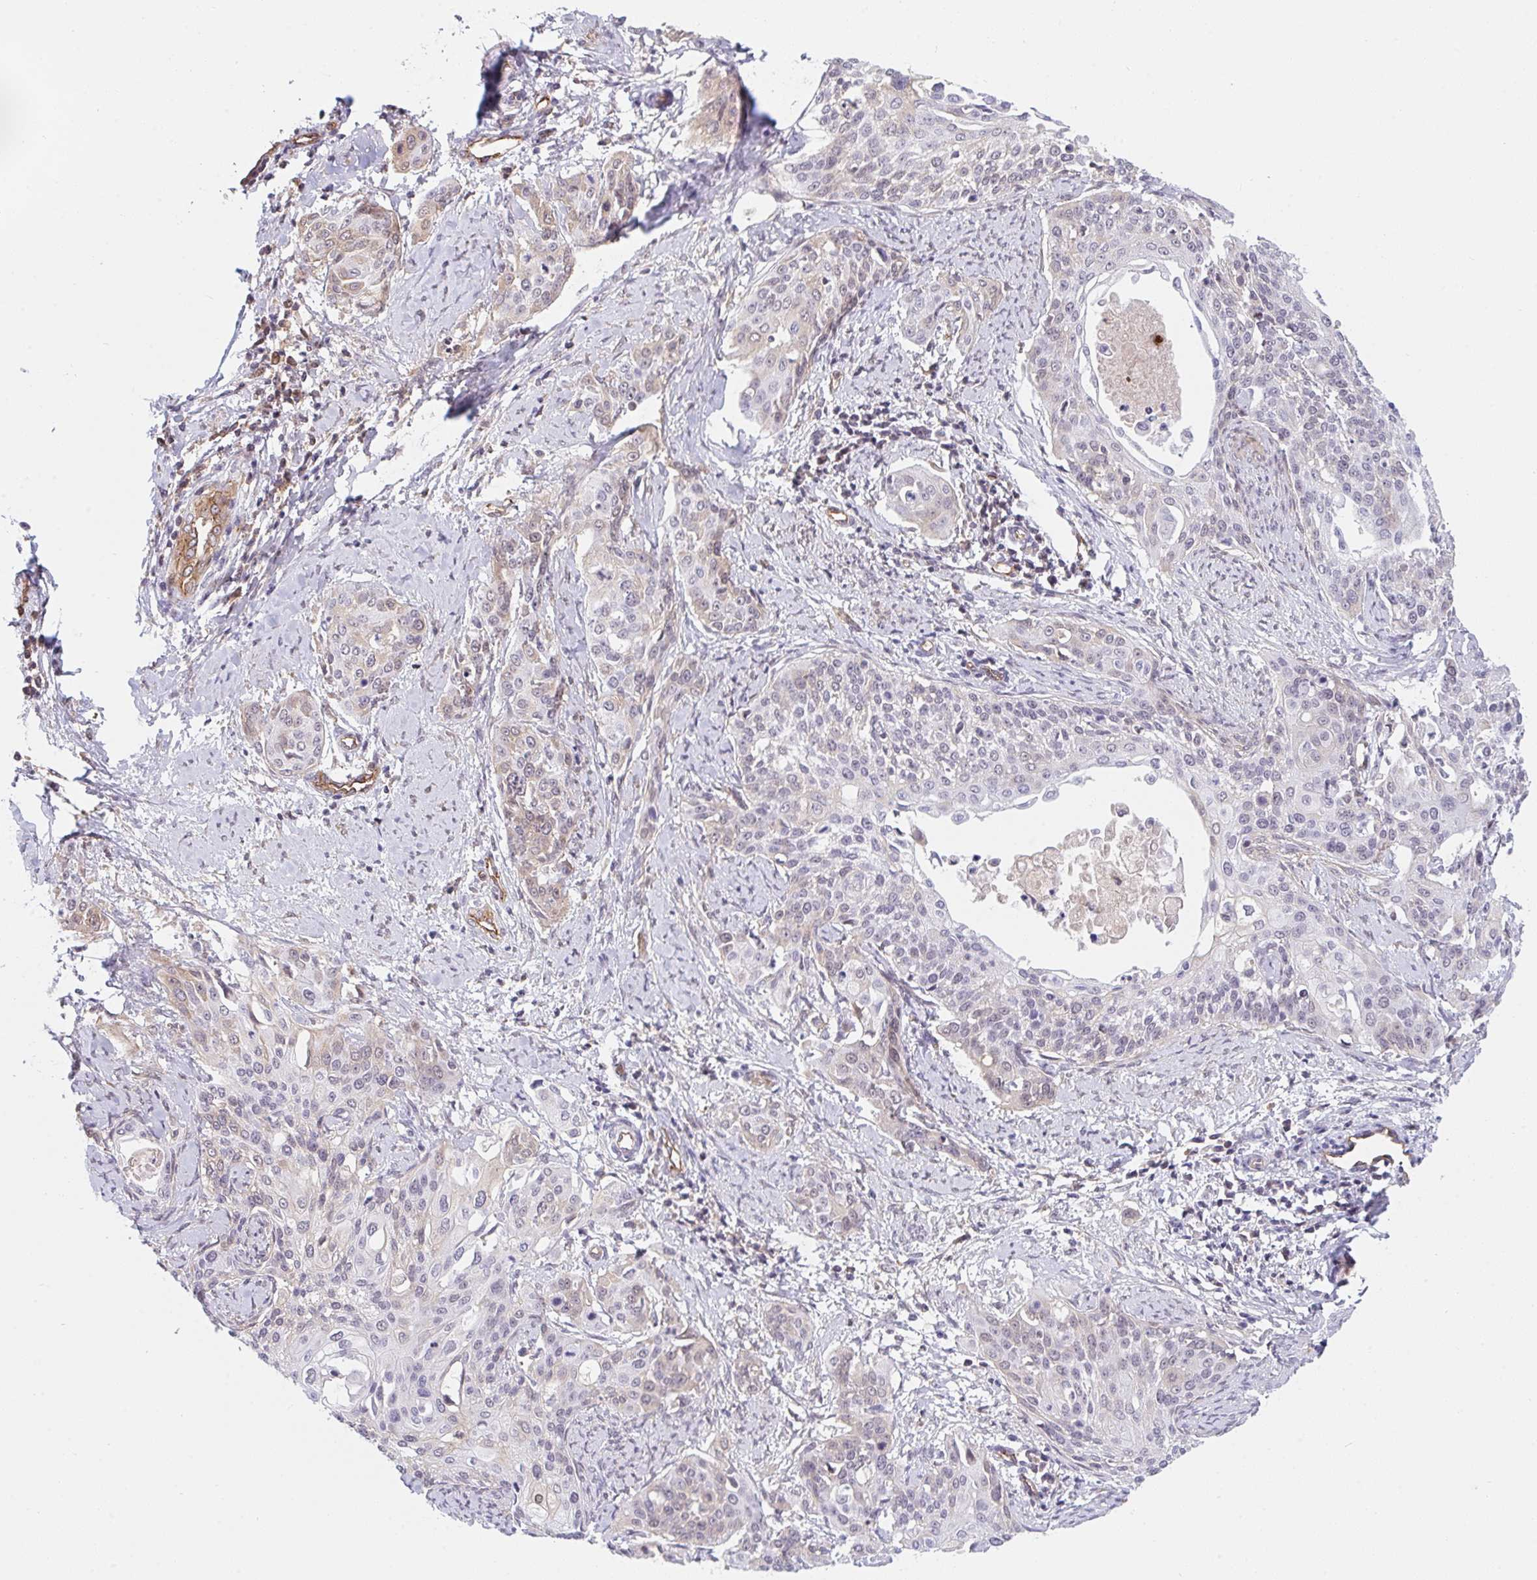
{"staining": {"intensity": "weak", "quantity": "<25%", "location": "cytoplasmic/membranous"}, "tissue": "cervical cancer", "cell_type": "Tumor cells", "image_type": "cancer", "snomed": [{"axis": "morphology", "description": "Squamous cell carcinoma, NOS"}, {"axis": "topography", "description": "Cervix"}], "caption": "This image is of cervical cancer (squamous cell carcinoma) stained with IHC to label a protein in brown with the nuclei are counter-stained blue. There is no expression in tumor cells.", "gene": "DSCAML1", "patient": {"sex": "female", "age": 44}}